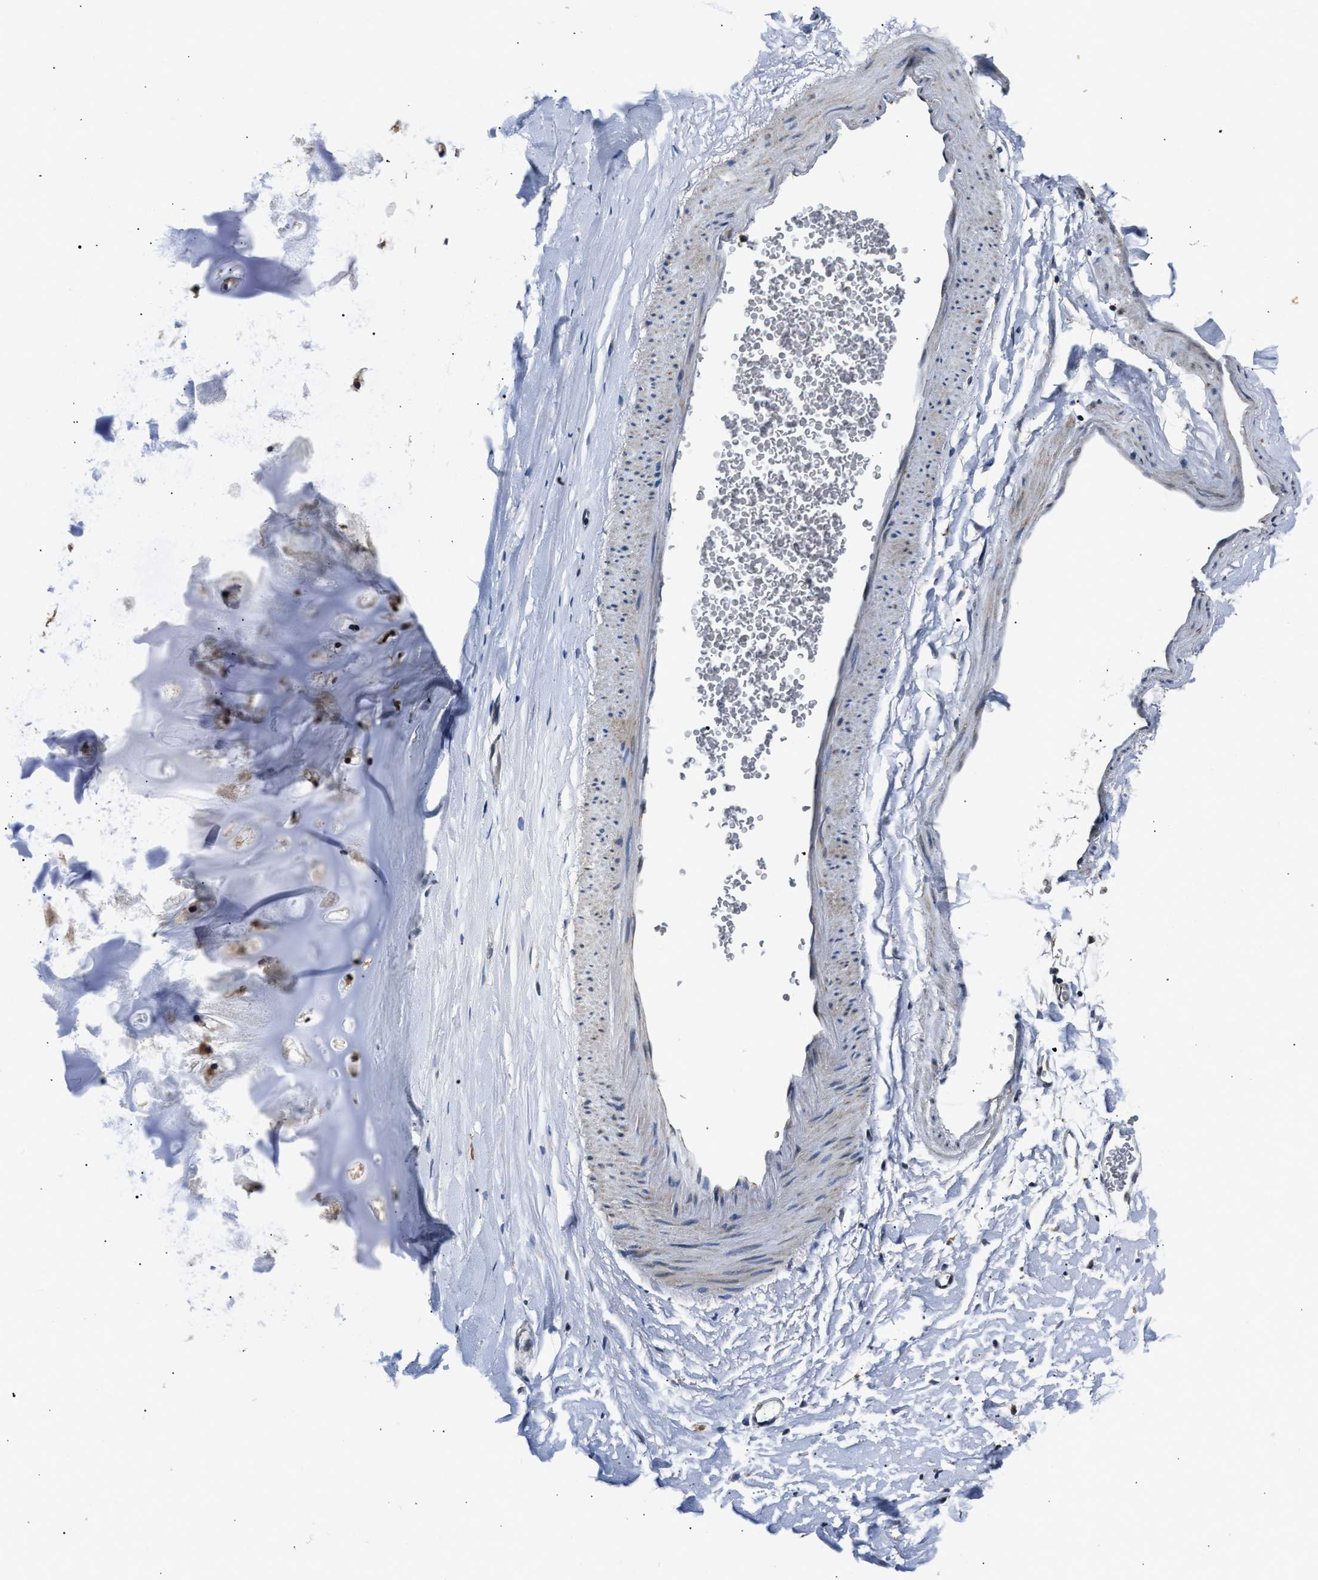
{"staining": {"intensity": "weak", "quantity": ">75%", "location": "cytoplasmic/membranous"}, "tissue": "adipose tissue", "cell_type": "Adipocytes", "image_type": "normal", "snomed": [{"axis": "morphology", "description": "Normal tissue, NOS"}, {"axis": "topography", "description": "Cartilage tissue"}, {"axis": "topography", "description": "Bronchus"}], "caption": "This is an image of immunohistochemistry staining of unremarkable adipose tissue, which shows weak staining in the cytoplasmic/membranous of adipocytes.", "gene": "NSUN5", "patient": {"sex": "female", "age": 53}}